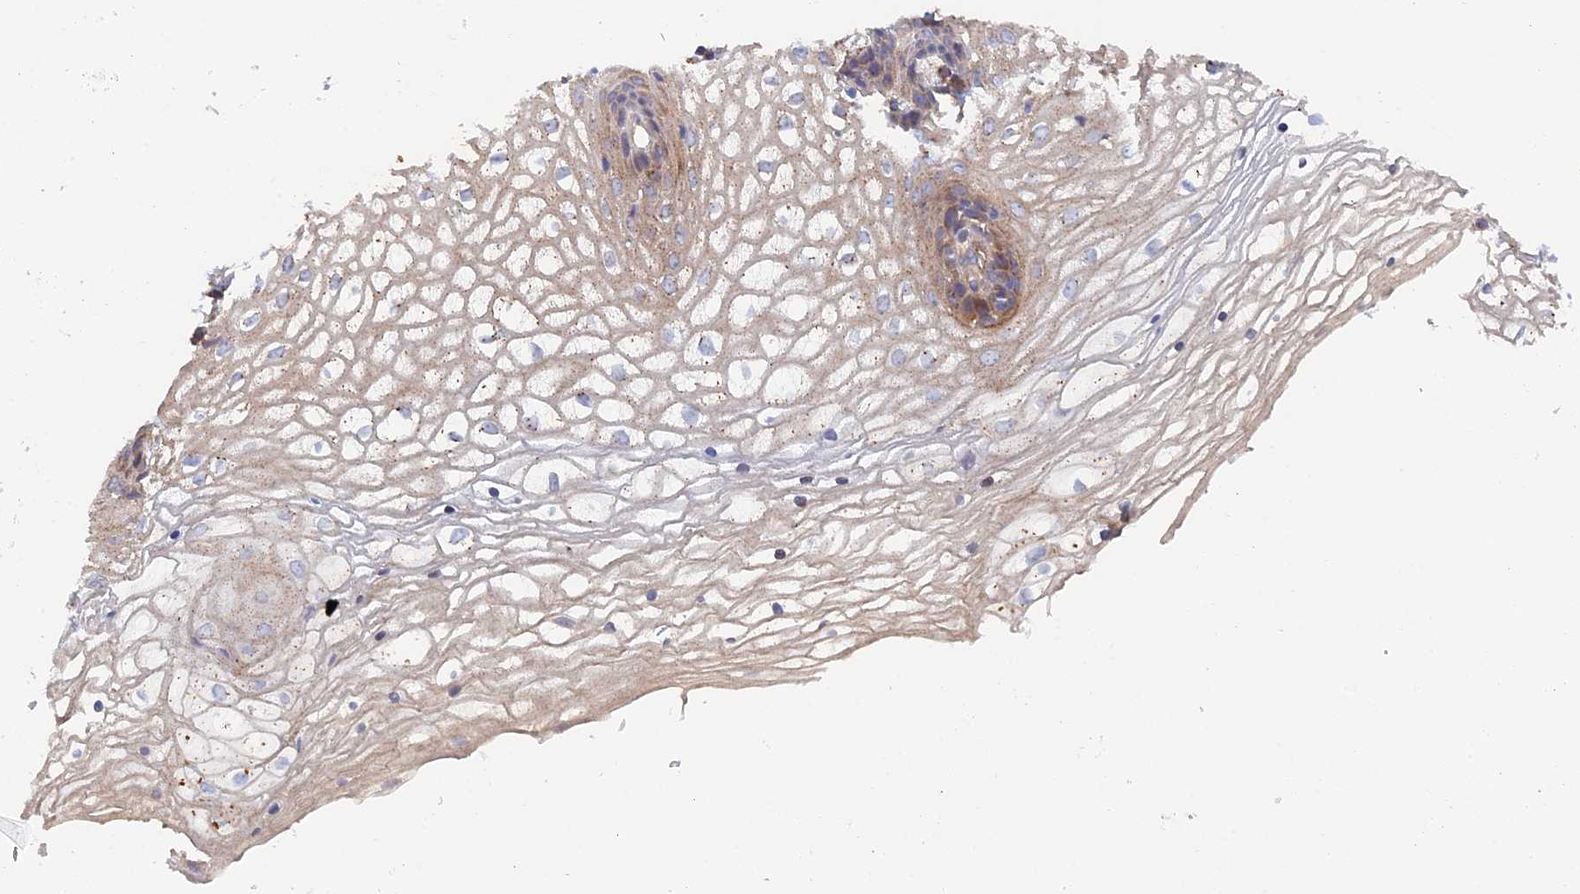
{"staining": {"intensity": "moderate", "quantity": "25%-75%", "location": "cytoplasmic/membranous"}, "tissue": "vagina", "cell_type": "Squamous epithelial cells", "image_type": "normal", "snomed": [{"axis": "morphology", "description": "Normal tissue, NOS"}, {"axis": "topography", "description": "Vagina"}], "caption": "This image demonstrates immunohistochemistry (IHC) staining of benign human vagina, with medium moderate cytoplasmic/membranous staining in approximately 25%-75% of squamous epithelial cells.", "gene": "TMEM196", "patient": {"sex": "female", "age": 34}}